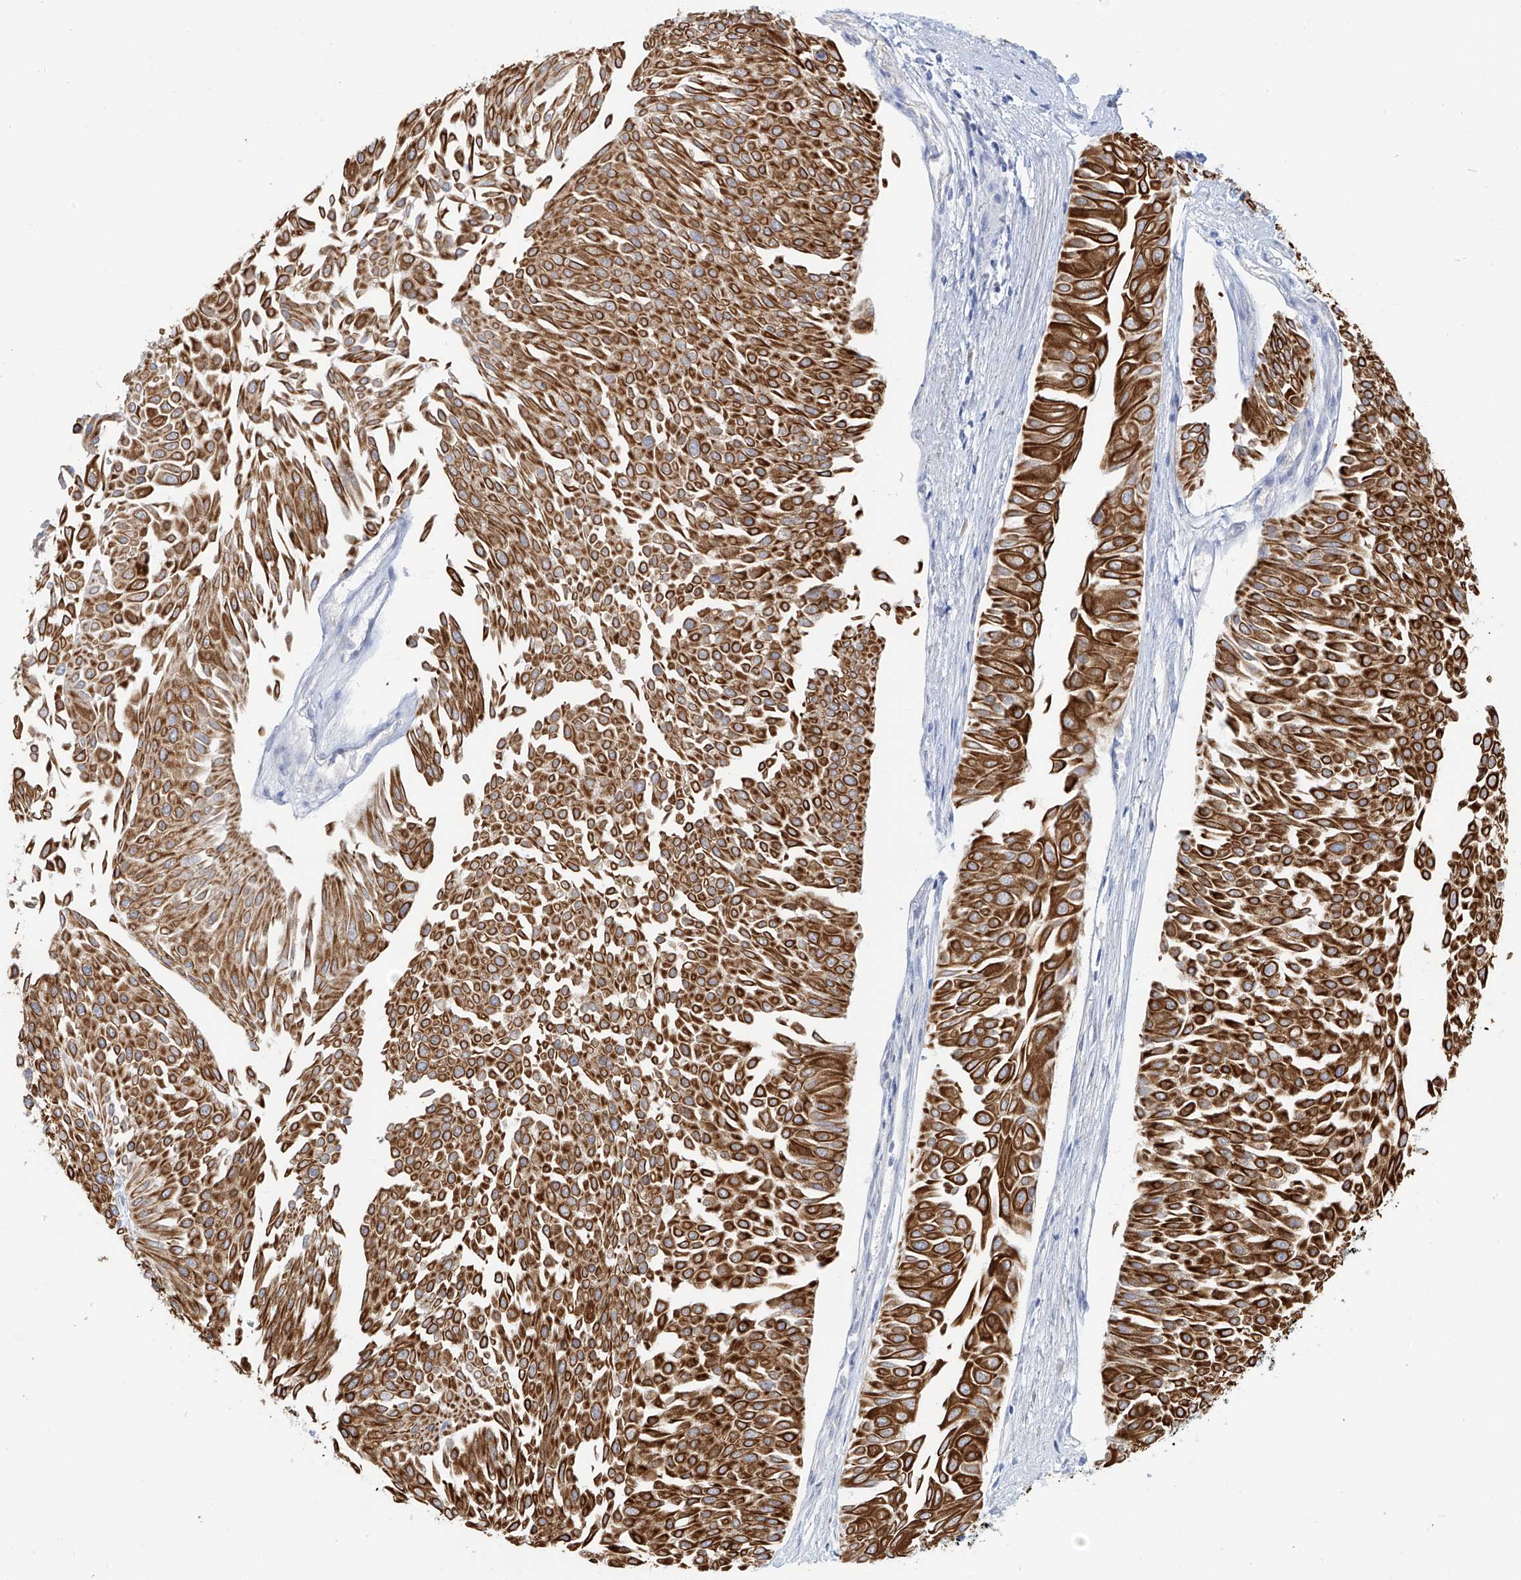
{"staining": {"intensity": "strong", "quantity": ">75%", "location": "cytoplasmic/membranous"}, "tissue": "urothelial cancer", "cell_type": "Tumor cells", "image_type": "cancer", "snomed": [{"axis": "morphology", "description": "Urothelial carcinoma, Low grade"}, {"axis": "topography", "description": "Urinary bladder"}], "caption": "The micrograph shows staining of urothelial cancer, revealing strong cytoplasmic/membranous protein staining (brown color) within tumor cells. The protein is stained brown, and the nuclei are stained in blue (DAB (3,3'-diaminobenzidine) IHC with brightfield microscopy, high magnification).", "gene": "PIK3C2B", "patient": {"sex": "male", "age": 67}}